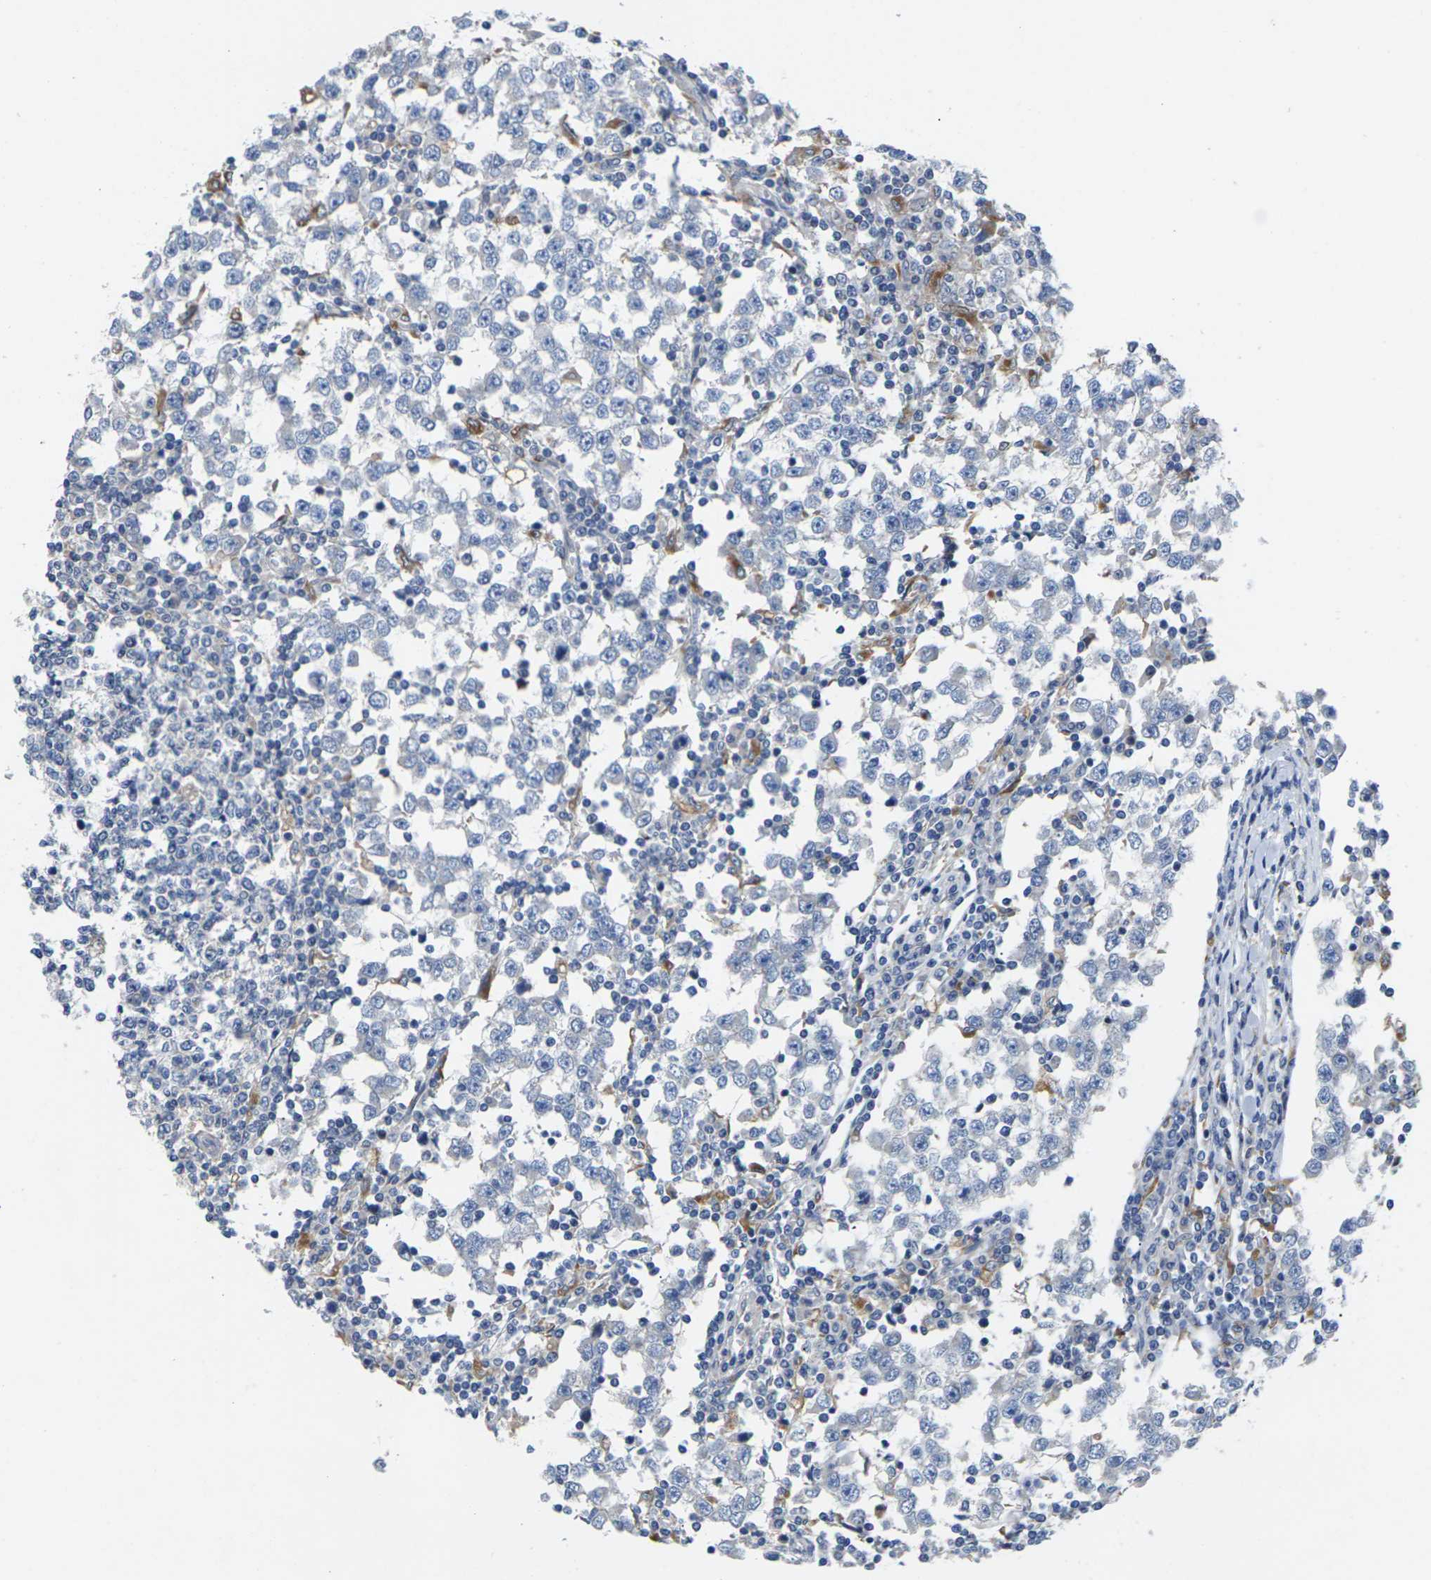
{"staining": {"intensity": "negative", "quantity": "none", "location": "none"}, "tissue": "testis cancer", "cell_type": "Tumor cells", "image_type": "cancer", "snomed": [{"axis": "morphology", "description": "Seminoma, NOS"}, {"axis": "topography", "description": "Testis"}], "caption": "Immunohistochemistry (IHC) photomicrograph of neoplastic tissue: testis cancer stained with DAB exhibits no significant protein expression in tumor cells.", "gene": "SCNN1A", "patient": {"sex": "male", "age": 65}}